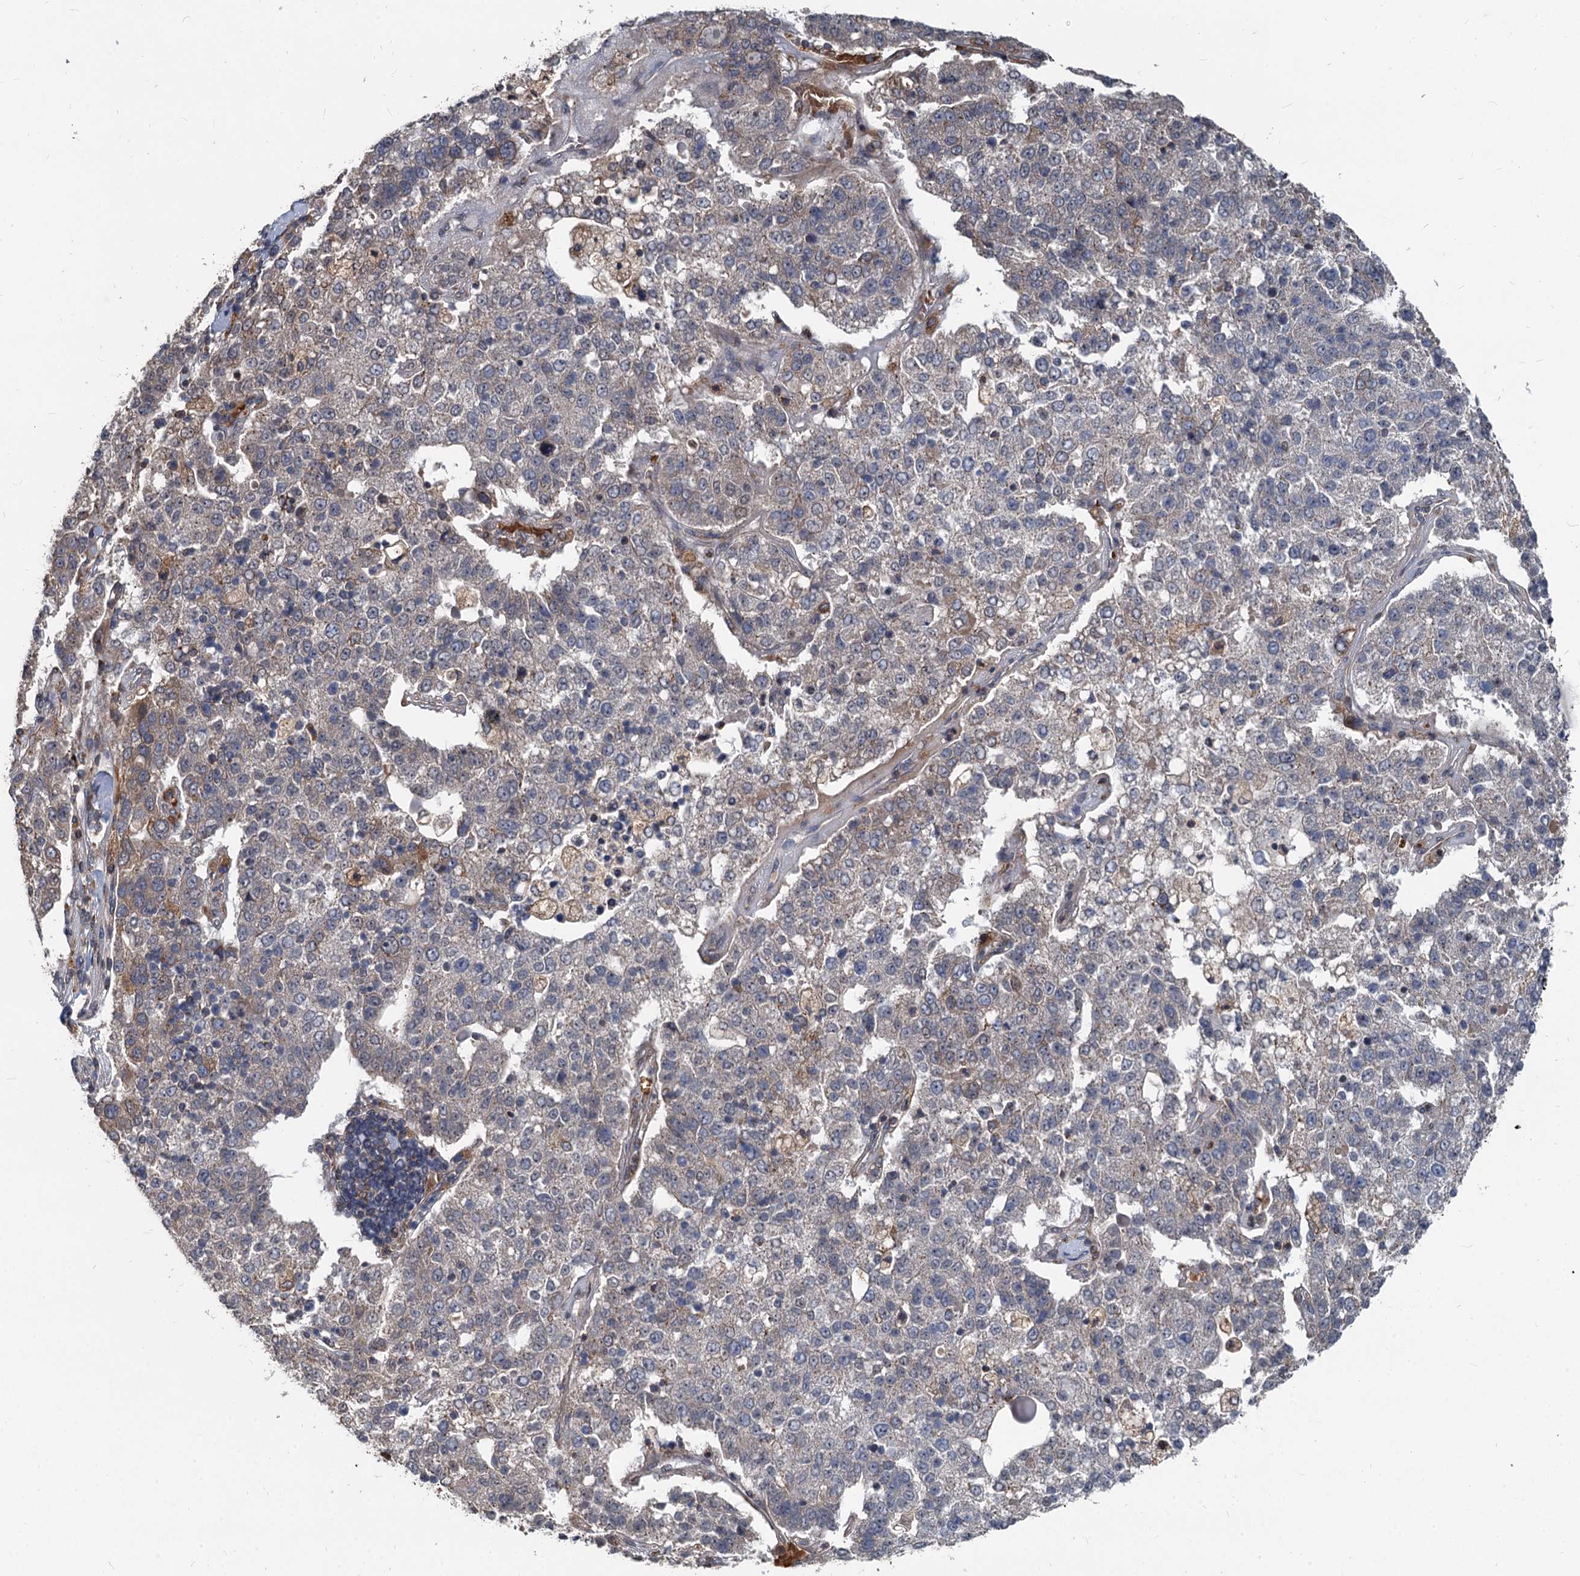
{"staining": {"intensity": "moderate", "quantity": "<25%", "location": "cytoplasmic/membranous"}, "tissue": "pancreatic cancer", "cell_type": "Tumor cells", "image_type": "cancer", "snomed": [{"axis": "morphology", "description": "Adenocarcinoma, NOS"}, {"axis": "topography", "description": "Pancreas"}], "caption": "Brown immunohistochemical staining in human pancreatic cancer exhibits moderate cytoplasmic/membranous staining in approximately <25% of tumor cells. Immunohistochemistry stains the protein of interest in brown and the nuclei are stained blue.", "gene": "STIM1", "patient": {"sex": "female", "age": 61}}